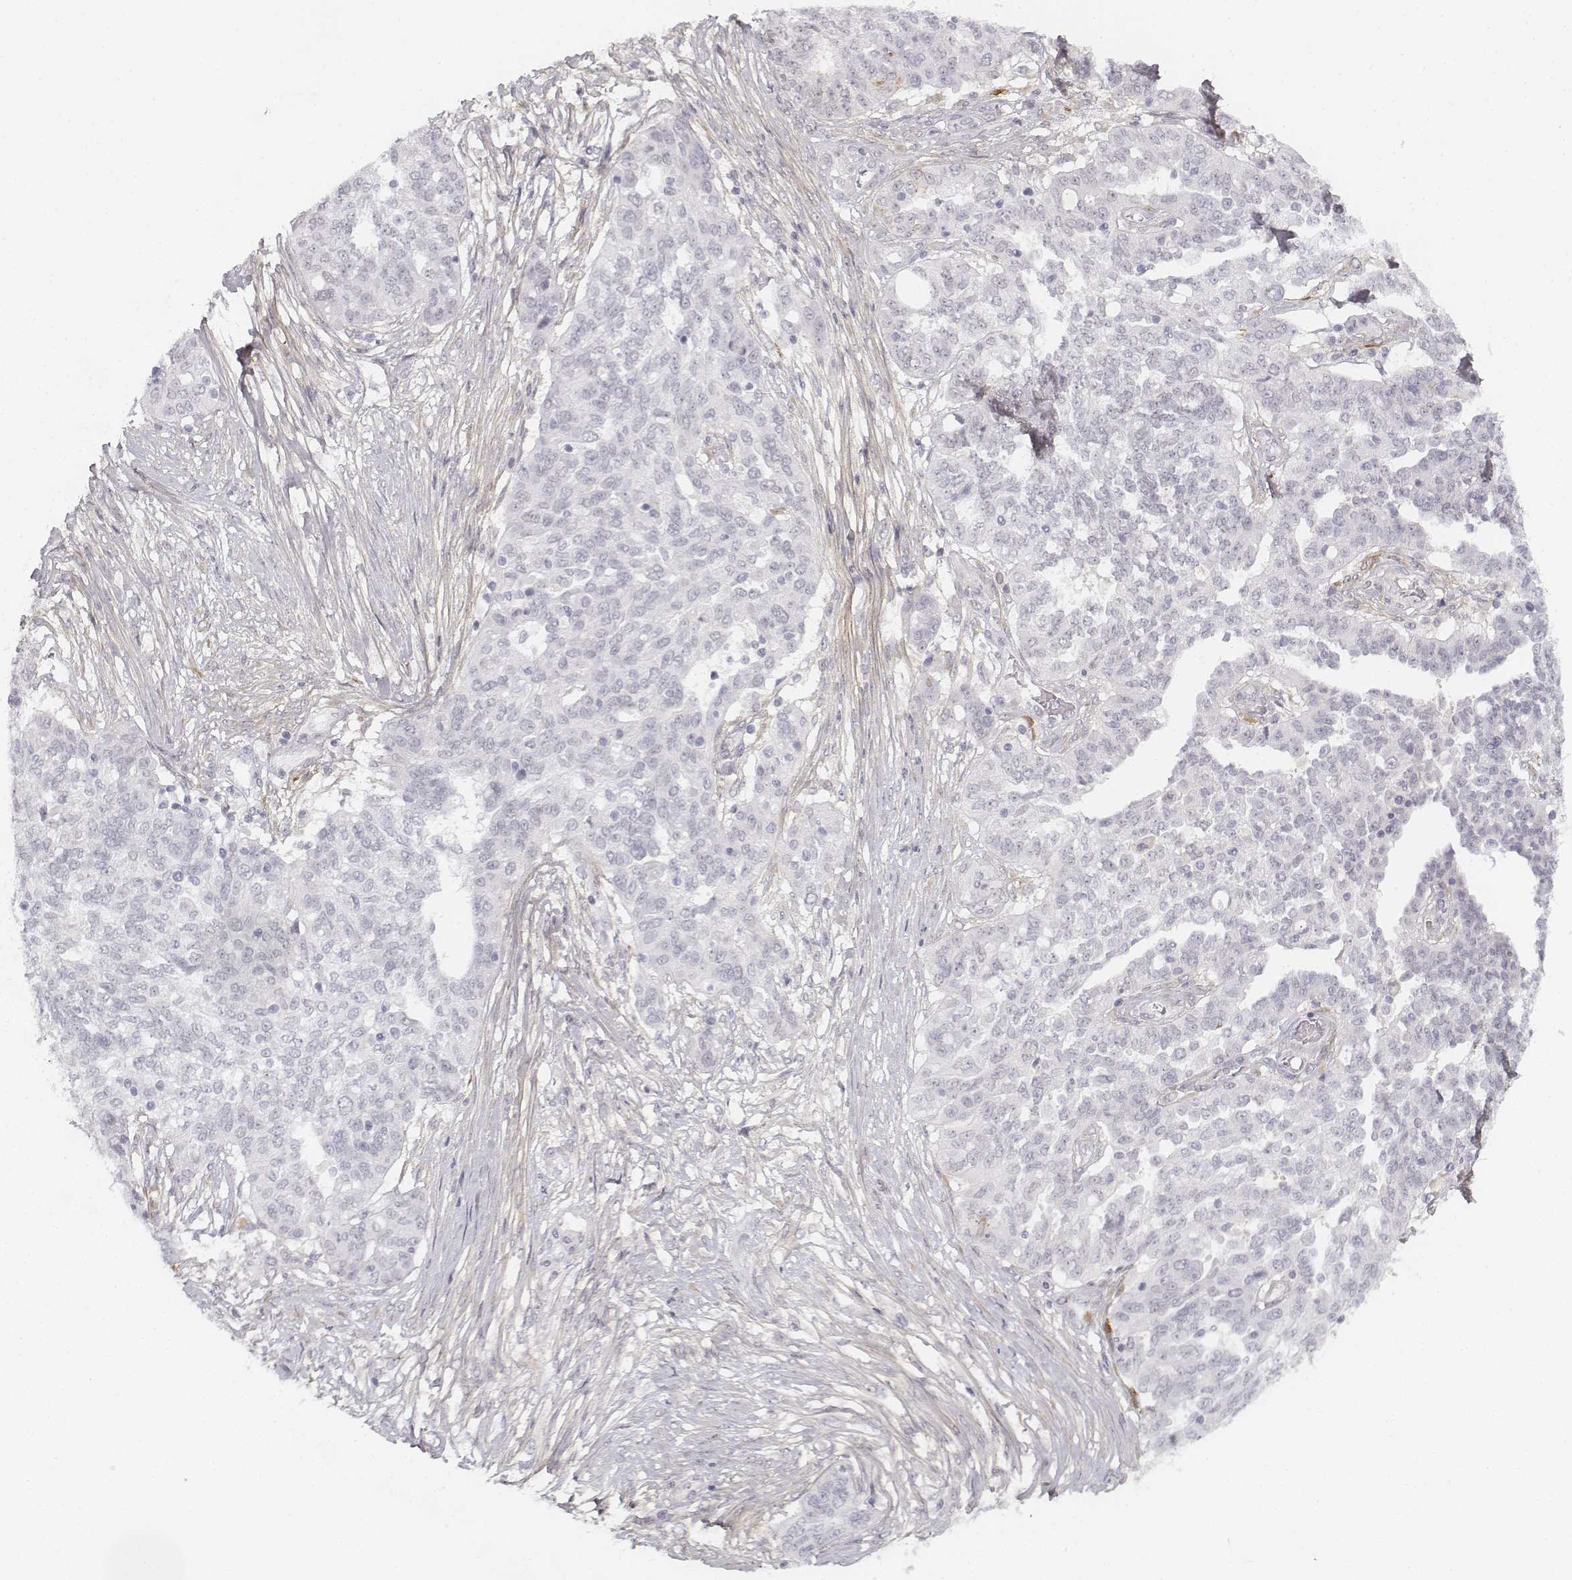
{"staining": {"intensity": "negative", "quantity": "none", "location": "none"}, "tissue": "ovarian cancer", "cell_type": "Tumor cells", "image_type": "cancer", "snomed": [{"axis": "morphology", "description": "Cystadenocarcinoma, serous, NOS"}, {"axis": "topography", "description": "Ovary"}], "caption": "Tumor cells show no significant protein positivity in ovarian serous cystadenocarcinoma.", "gene": "KRT84", "patient": {"sex": "female", "age": 67}}